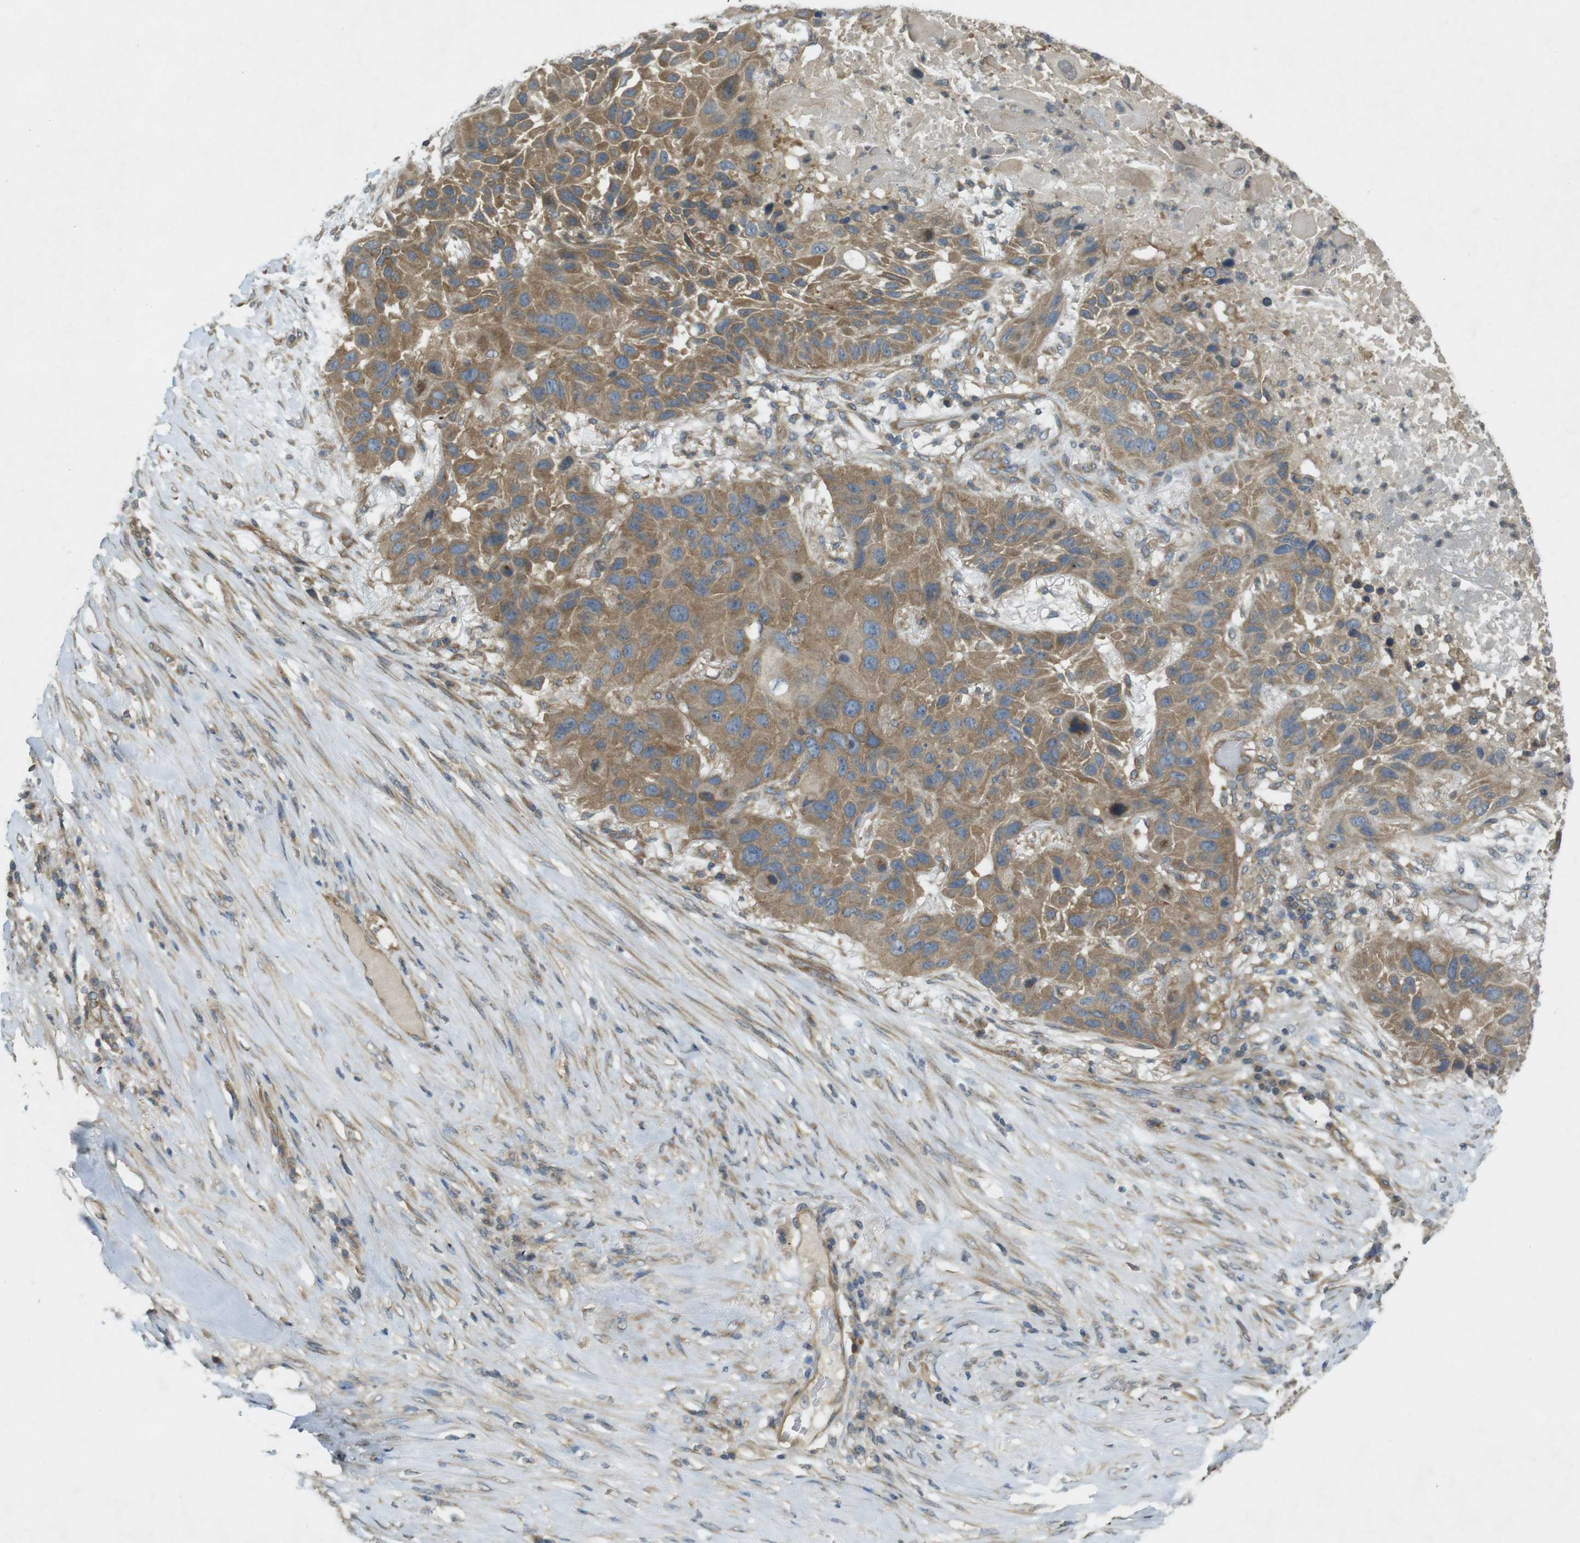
{"staining": {"intensity": "moderate", "quantity": ">75%", "location": "cytoplasmic/membranous"}, "tissue": "lung cancer", "cell_type": "Tumor cells", "image_type": "cancer", "snomed": [{"axis": "morphology", "description": "Squamous cell carcinoma, NOS"}, {"axis": "topography", "description": "Lung"}], "caption": "Immunohistochemistry (DAB) staining of human lung cancer displays moderate cytoplasmic/membranous protein staining in about >75% of tumor cells.", "gene": "KIF5B", "patient": {"sex": "male", "age": 57}}